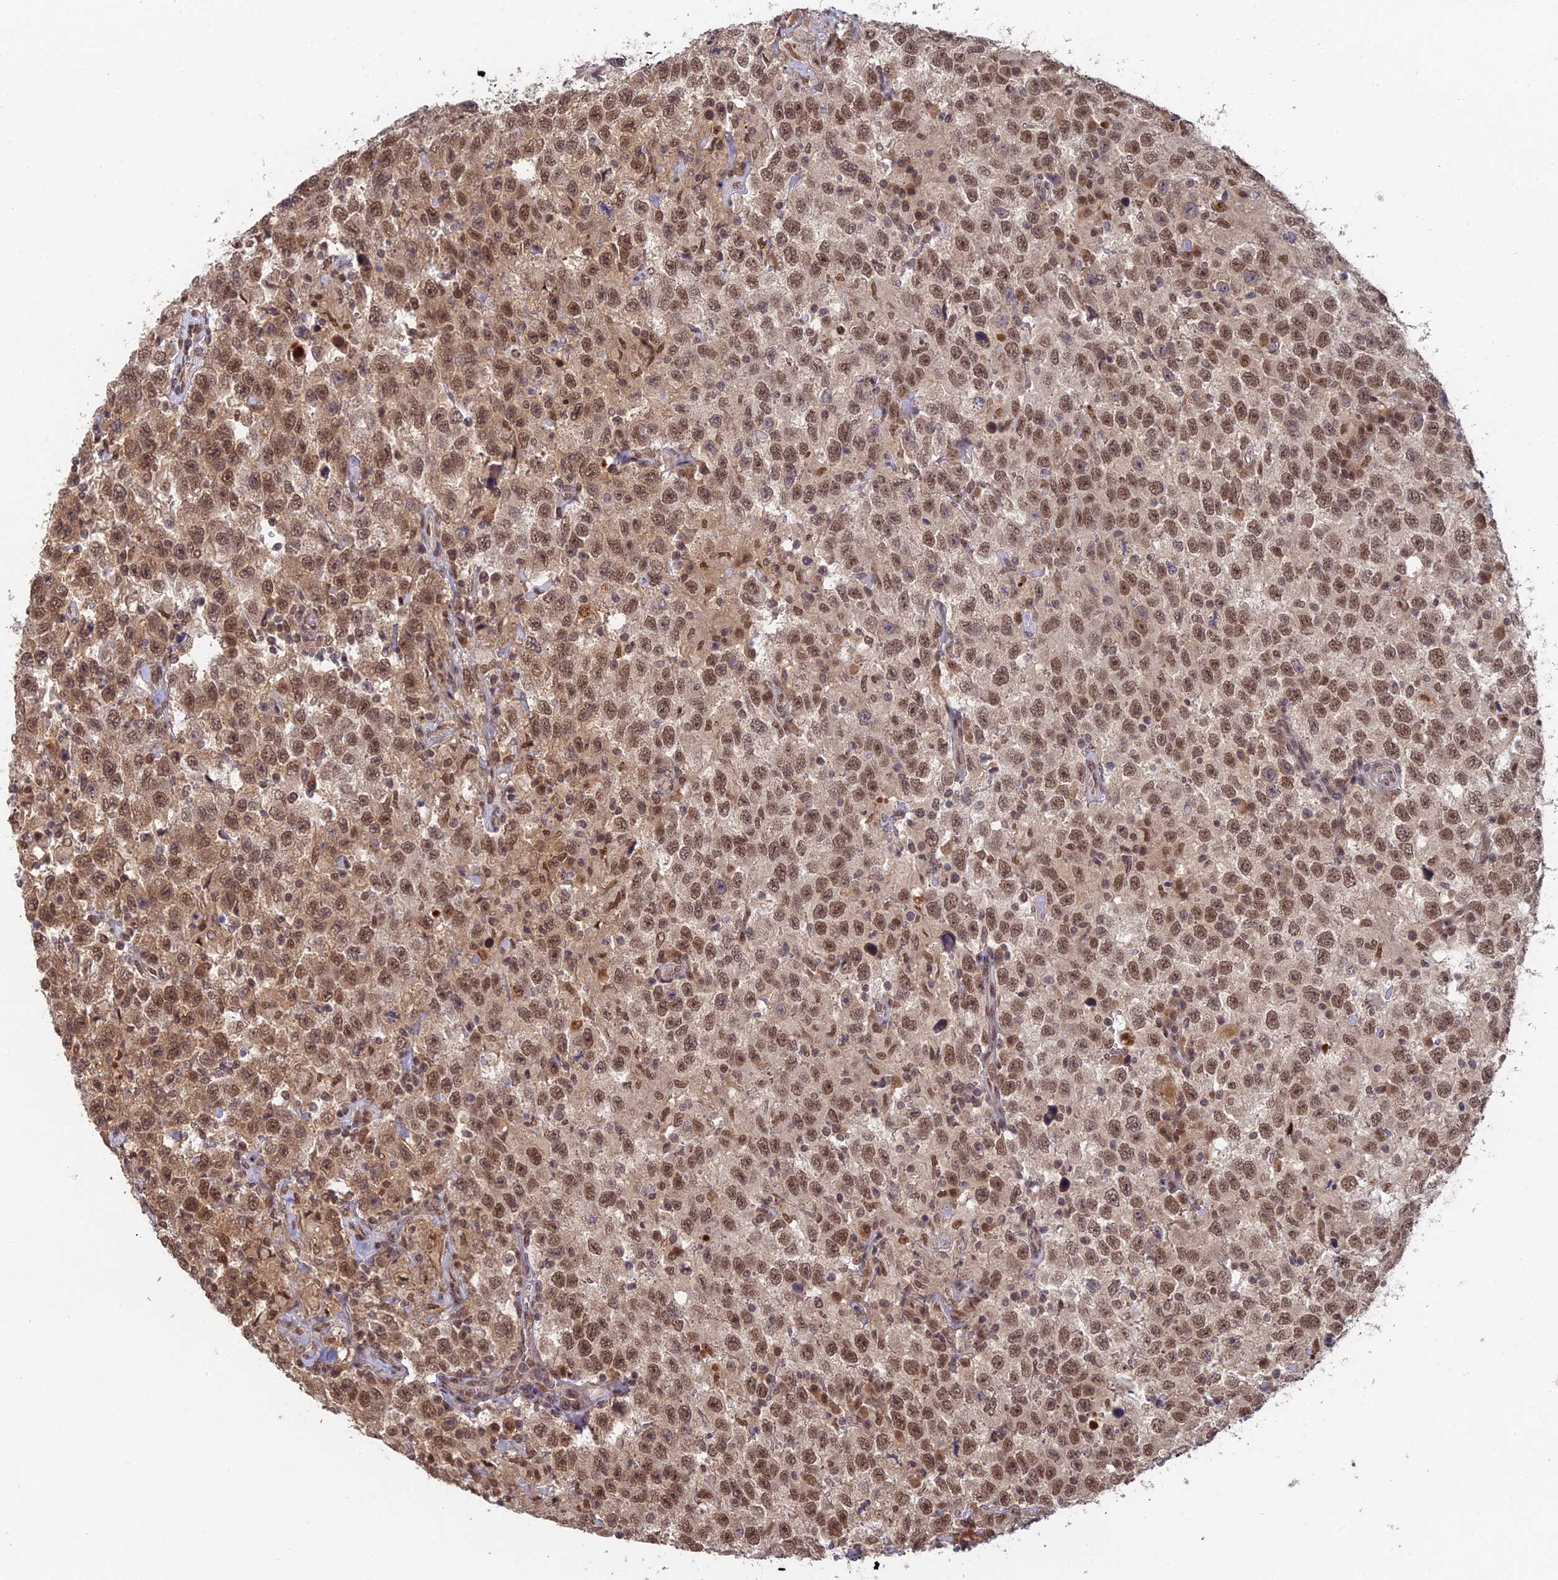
{"staining": {"intensity": "moderate", "quantity": ">75%", "location": "nuclear"}, "tissue": "testis cancer", "cell_type": "Tumor cells", "image_type": "cancer", "snomed": [{"axis": "morphology", "description": "Seminoma, NOS"}, {"axis": "topography", "description": "Testis"}], "caption": "Human testis cancer stained with a protein marker shows moderate staining in tumor cells.", "gene": "RANBP3", "patient": {"sex": "male", "age": 41}}